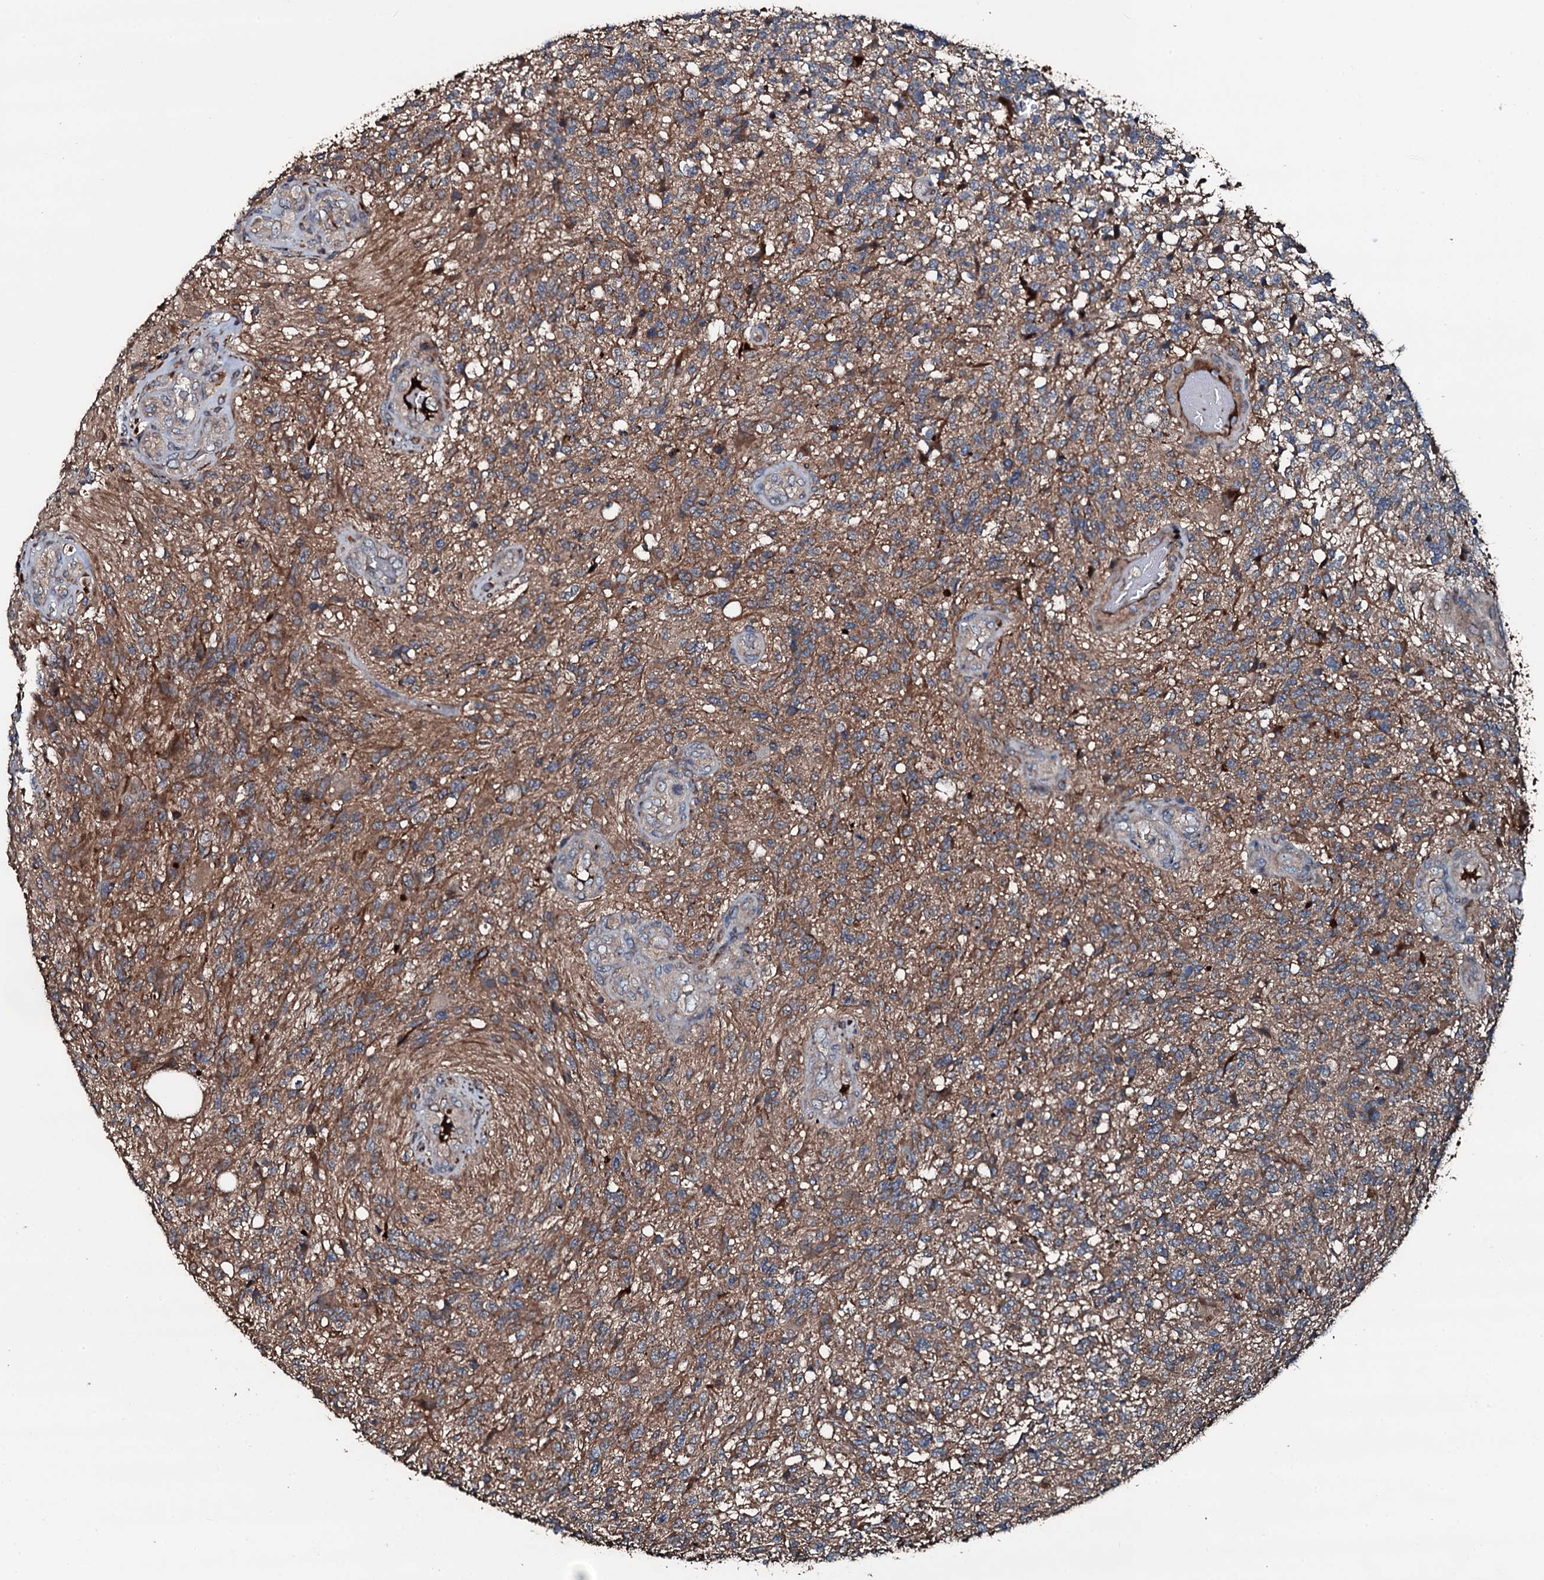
{"staining": {"intensity": "moderate", "quantity": ">75%", "location": "cytoplasmic/membranous"}, "tissue": "glioma", "cell_type": "Tumor cells", "image_type": "cancer", "snomed": [{"axis": "morphology", "description": "Glioma, malignant, High grade"}, {"axis": "topography", "description": "Brain"}], "caption": "Glioma was stained to show a protein in brown. There is medium levels of moderate cytoplasmic/membranous positivity in approximately >75% of tumor cells. (Brightfield microscopy of DAB IHC at high magnification).", "gene": "AARS1", "patient": {"sex": "male", "age": 56}}